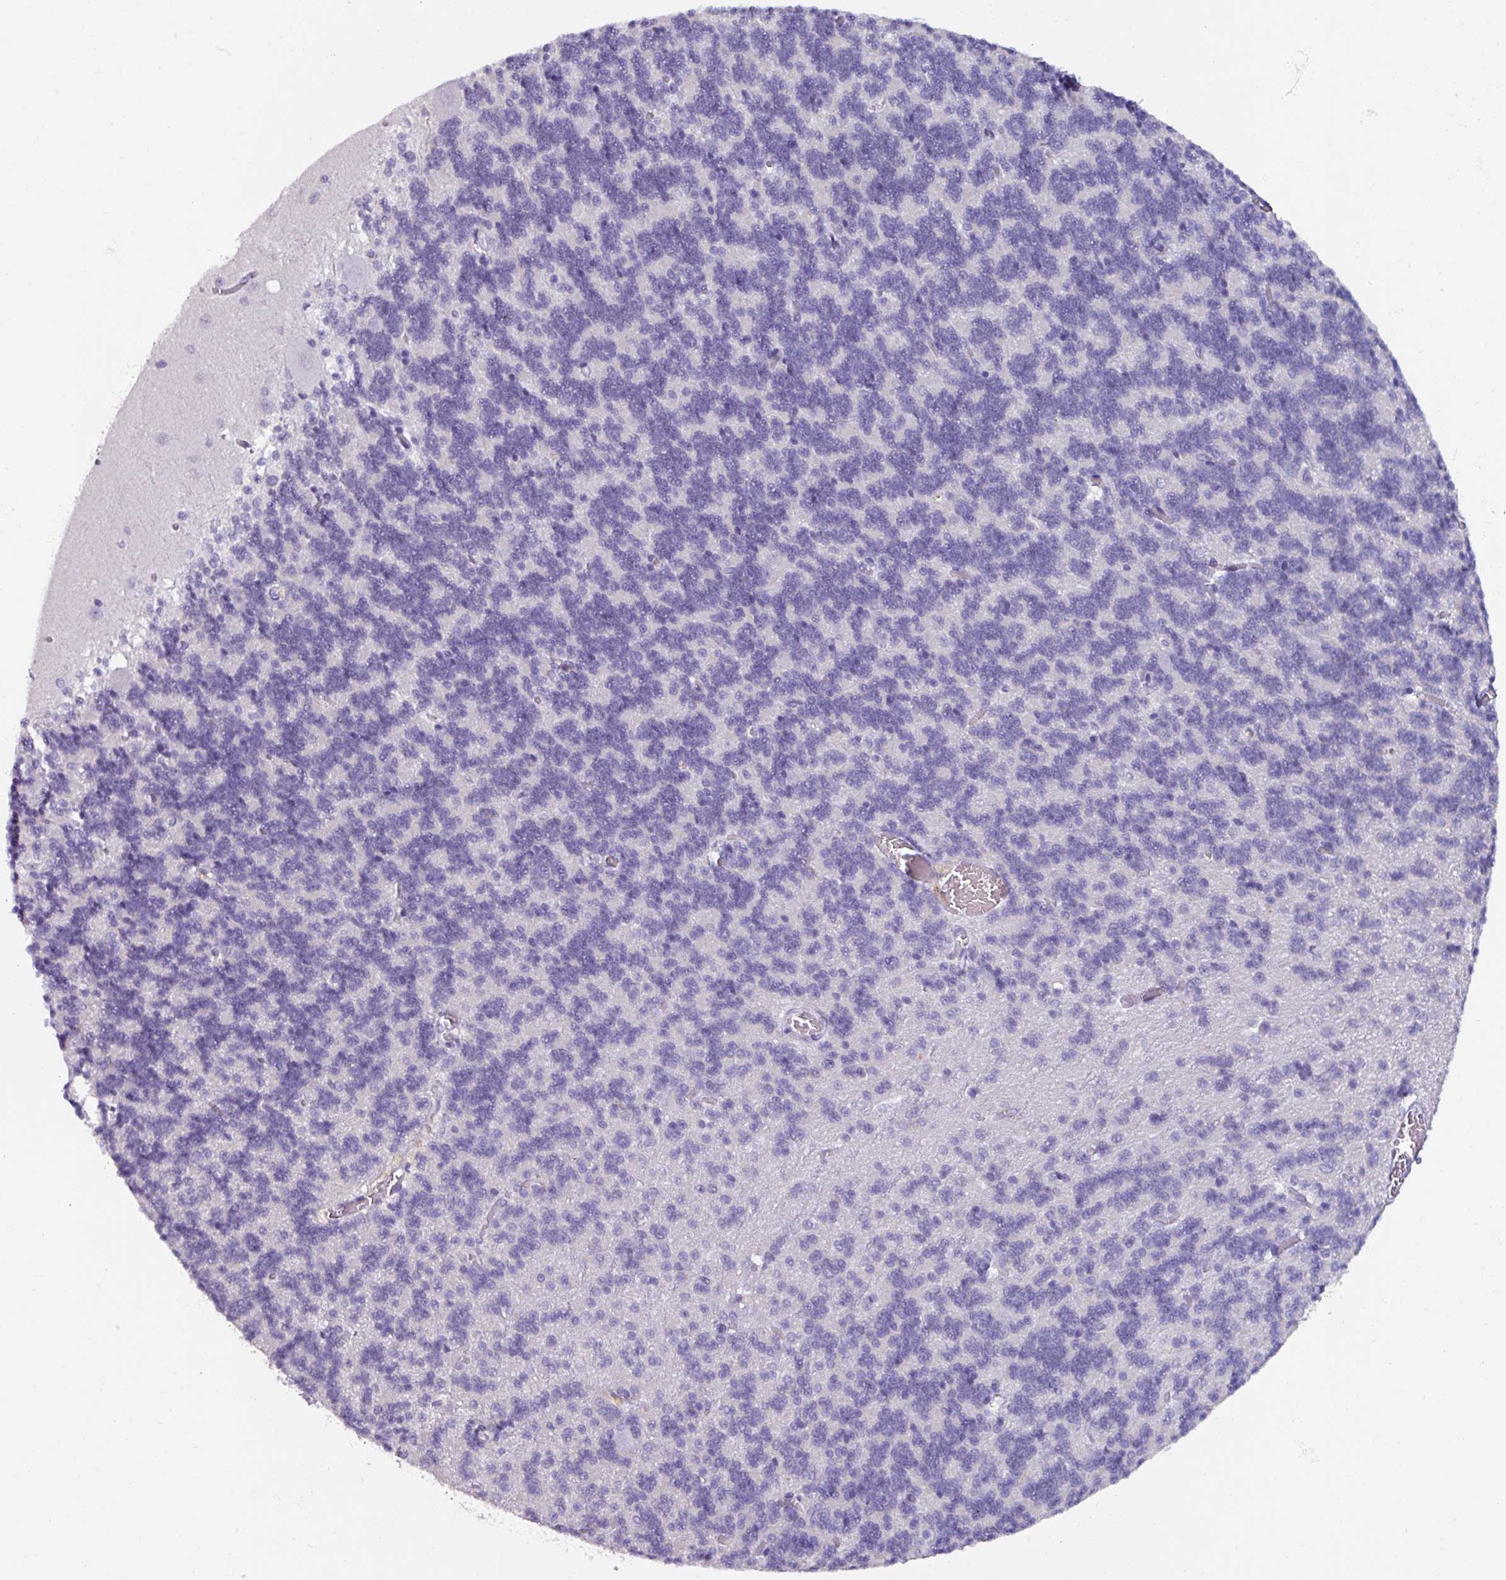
{"staining": {"intensity": "negative", "quantity": "none", "location": "none"}, "tissue": "cerebellum", "cell_type": "Cells in granular layer", "image_type": "normal", "snomed": [{"axis": "morphology", "description": "Normal tissue, NOS"}, {"axis": "topography", "description": "Cerebellum"}], "caption": "Protein analysis of unremarkable cerebellum displays no significant staining in cells in granular layer.", "gene": "SPESP1", "patient": {"sex": "male", "age": 37}}